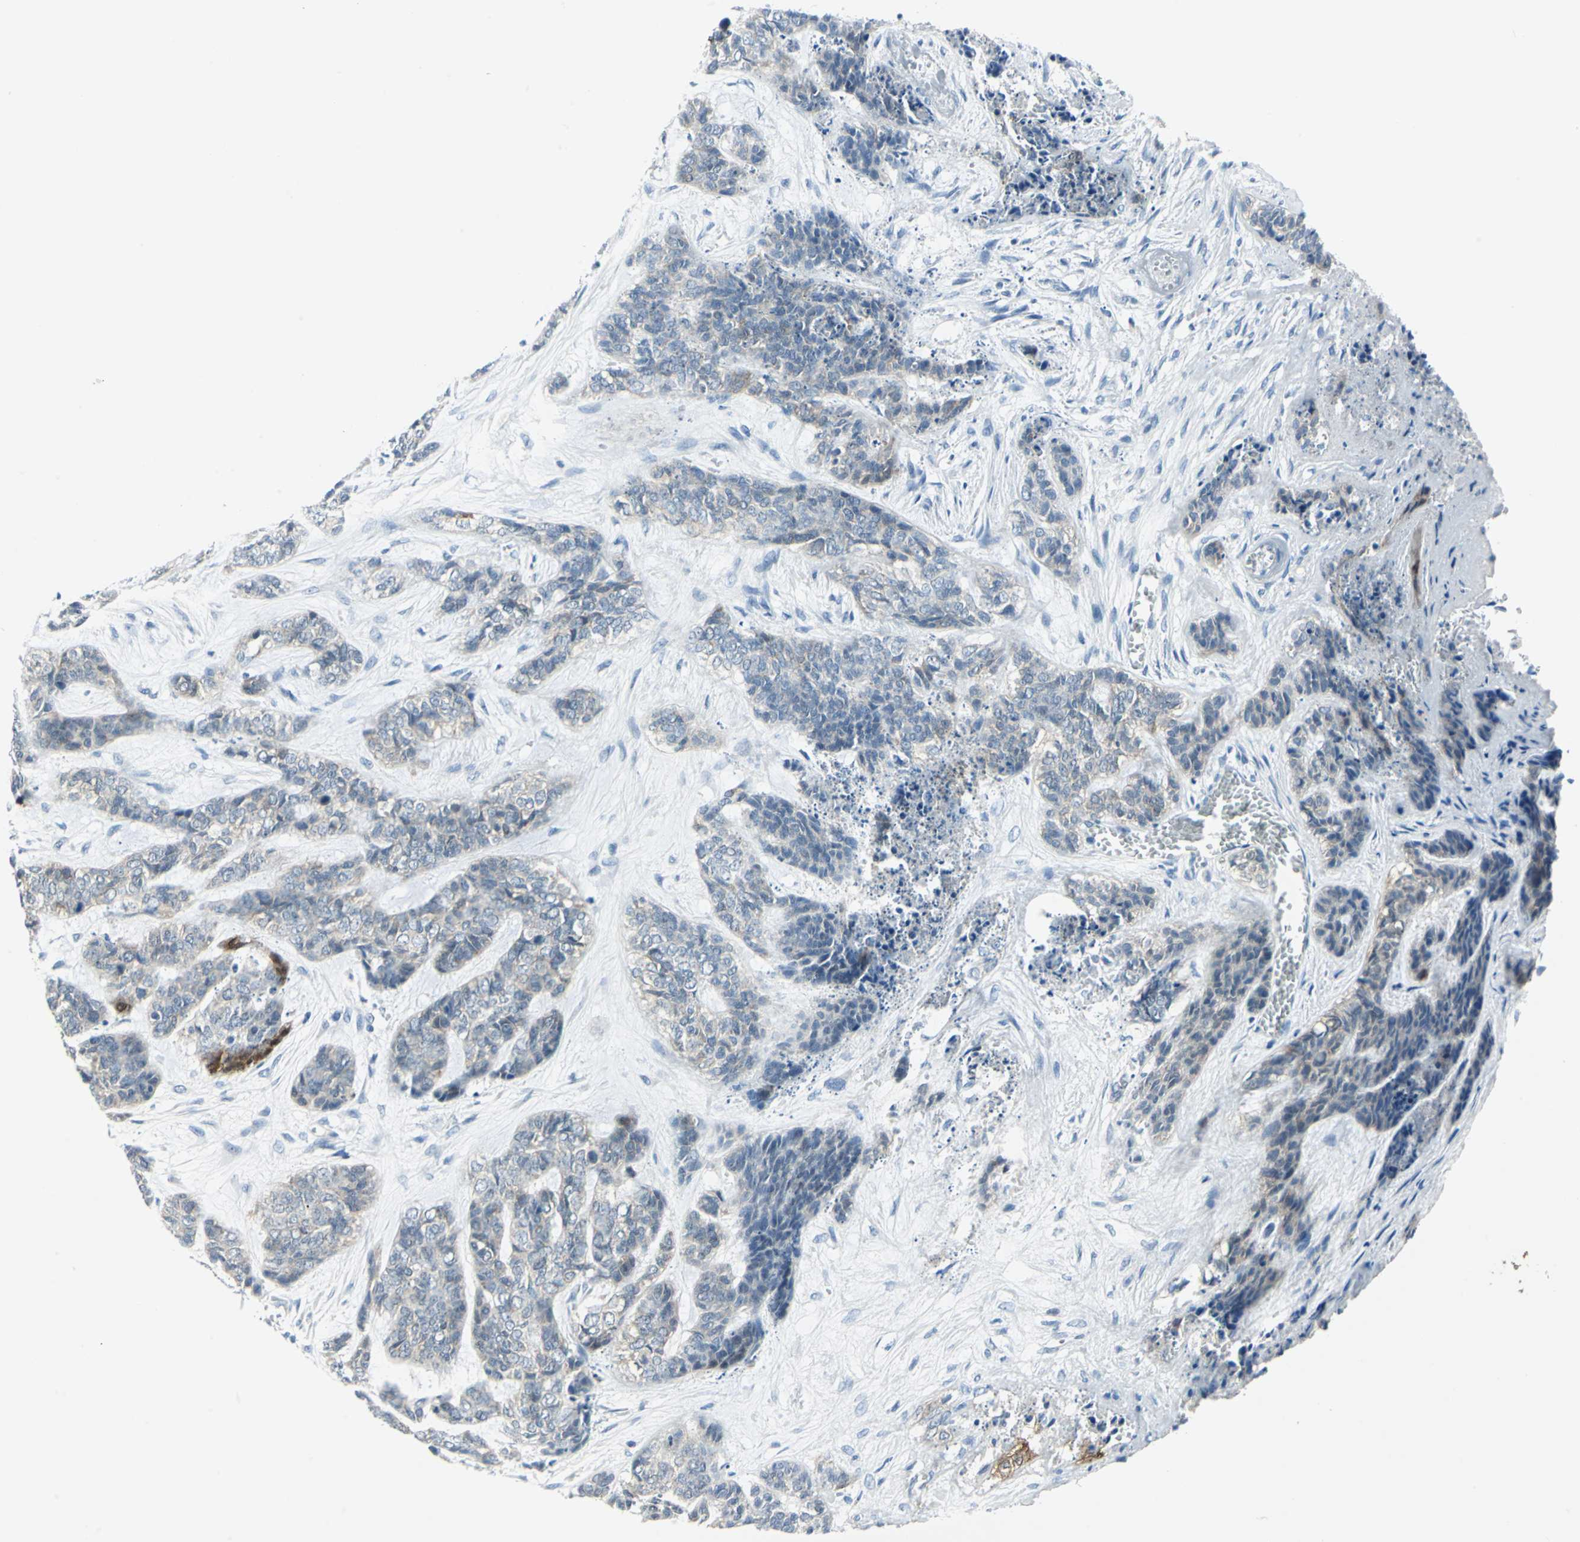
{"staining": {"intensity": "weak", "quantity": "<25%", "location": "cytoplasmic/membranous"}, "tissue": "skin cancer", "cell_type": "Tumor cells", "image_type": "cancer", "snomed": [{"axis": "morphology", "description": "Basal cell carcinoma"}, {"axis": "topography", "description": "Skin"}], "caption": "Basal cell carcinoma (skin) was stained to show a protein in brown. There is no significant positivity in tumor cells. (DAB IHC, high magnification).", "gene": "SFN", "patient": {"sex": "female", "age": 64}}